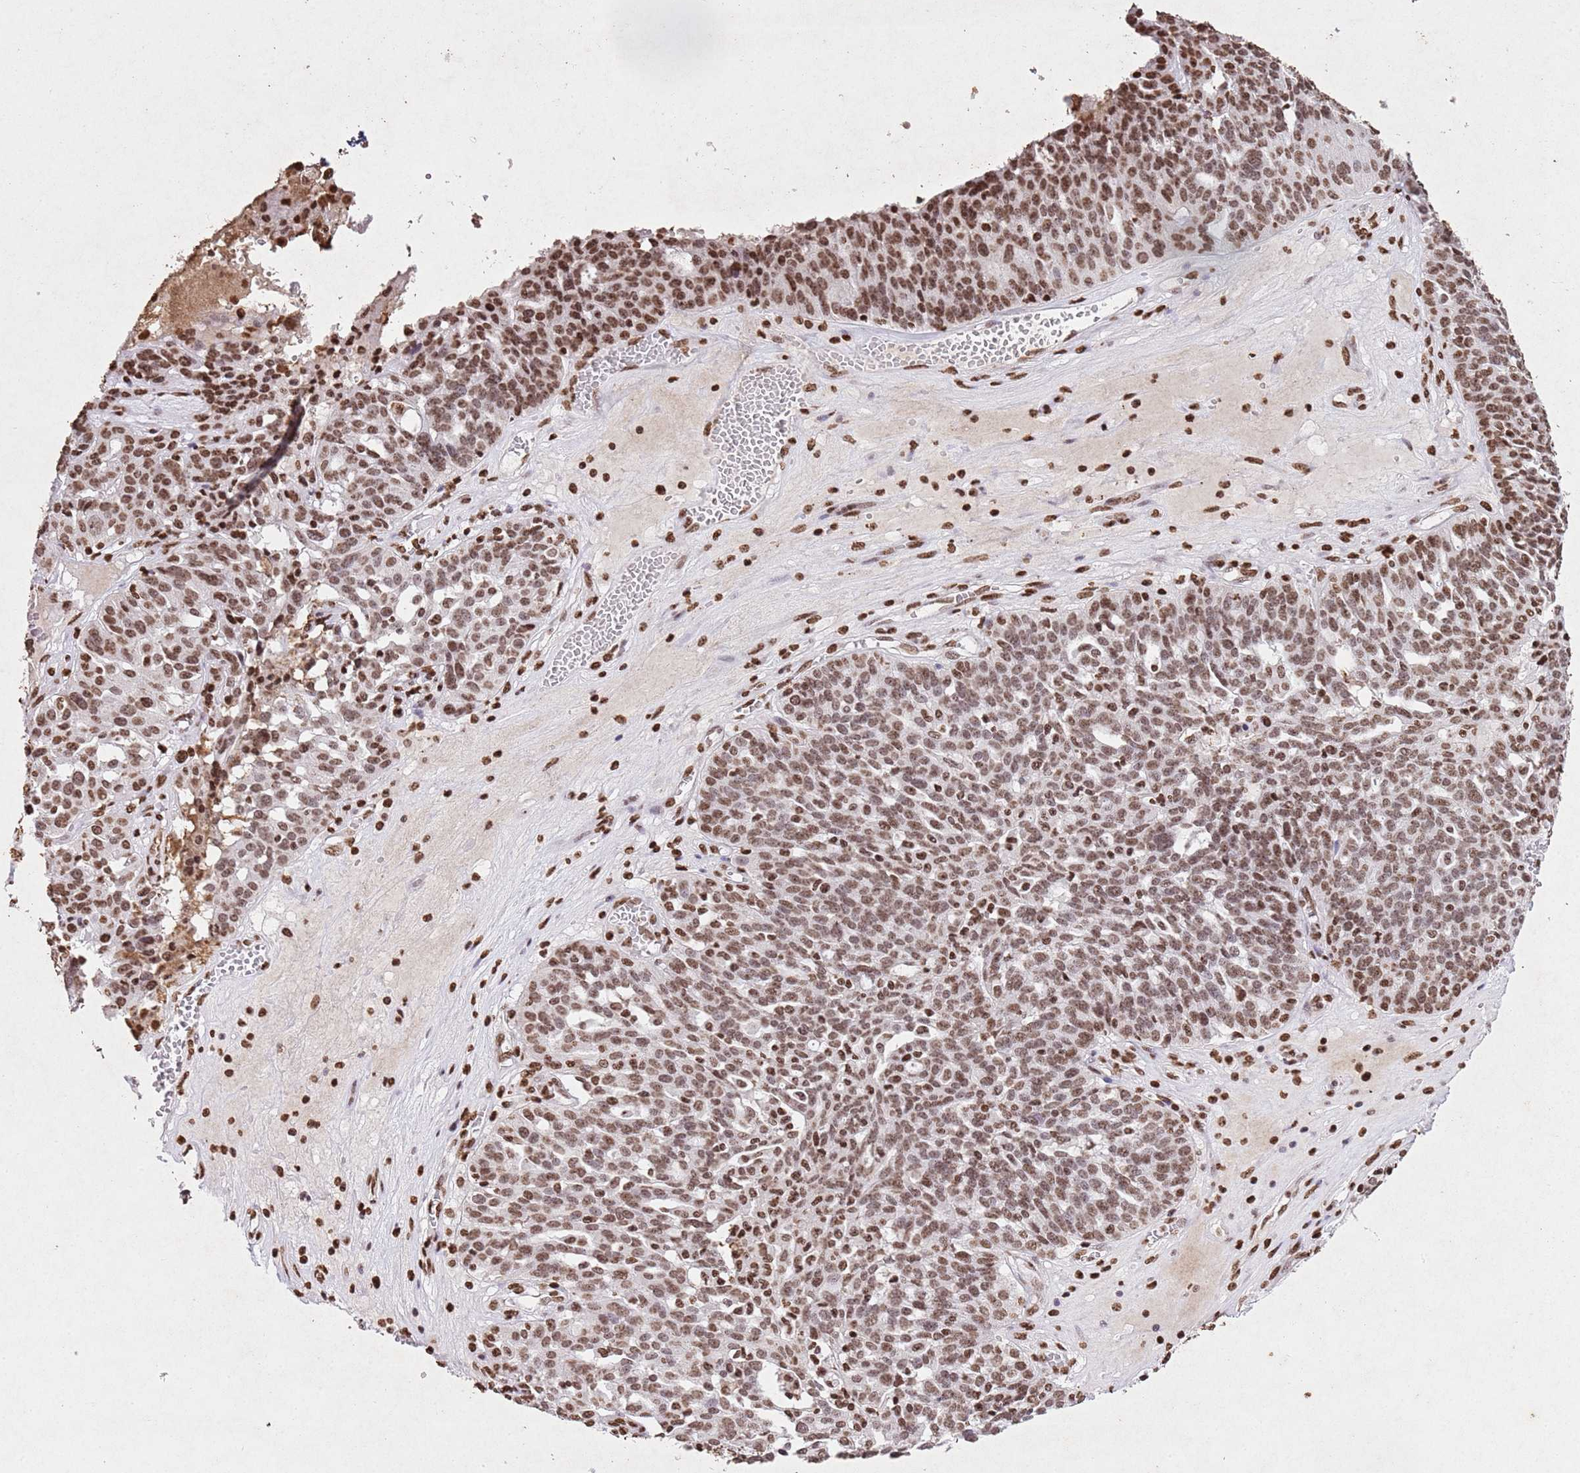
{"staining": {"intensity": "moderate", "quantity": ">75%", "location": "nuclear"}, "tissue": "ovarian cancer", "cell_type": "Tumor cells", "image_type": "cancer", "snomed": [{"axis": "morphology", "description": "Cystadenocarcinoma, serous, NOS"}, {"axis": "topography", "description": "Ovary"}], "caption": "Immunohistochemistry micrograph of human ovarian cancer (serous cystadenocarcinoma) stained for a protein (brown), which demonstrates medium levels of moderate nuclear expression in approximately >75% of tumor cells.", "gene": "BMAL1", "patient": {"sex": "female", "age": 59}}